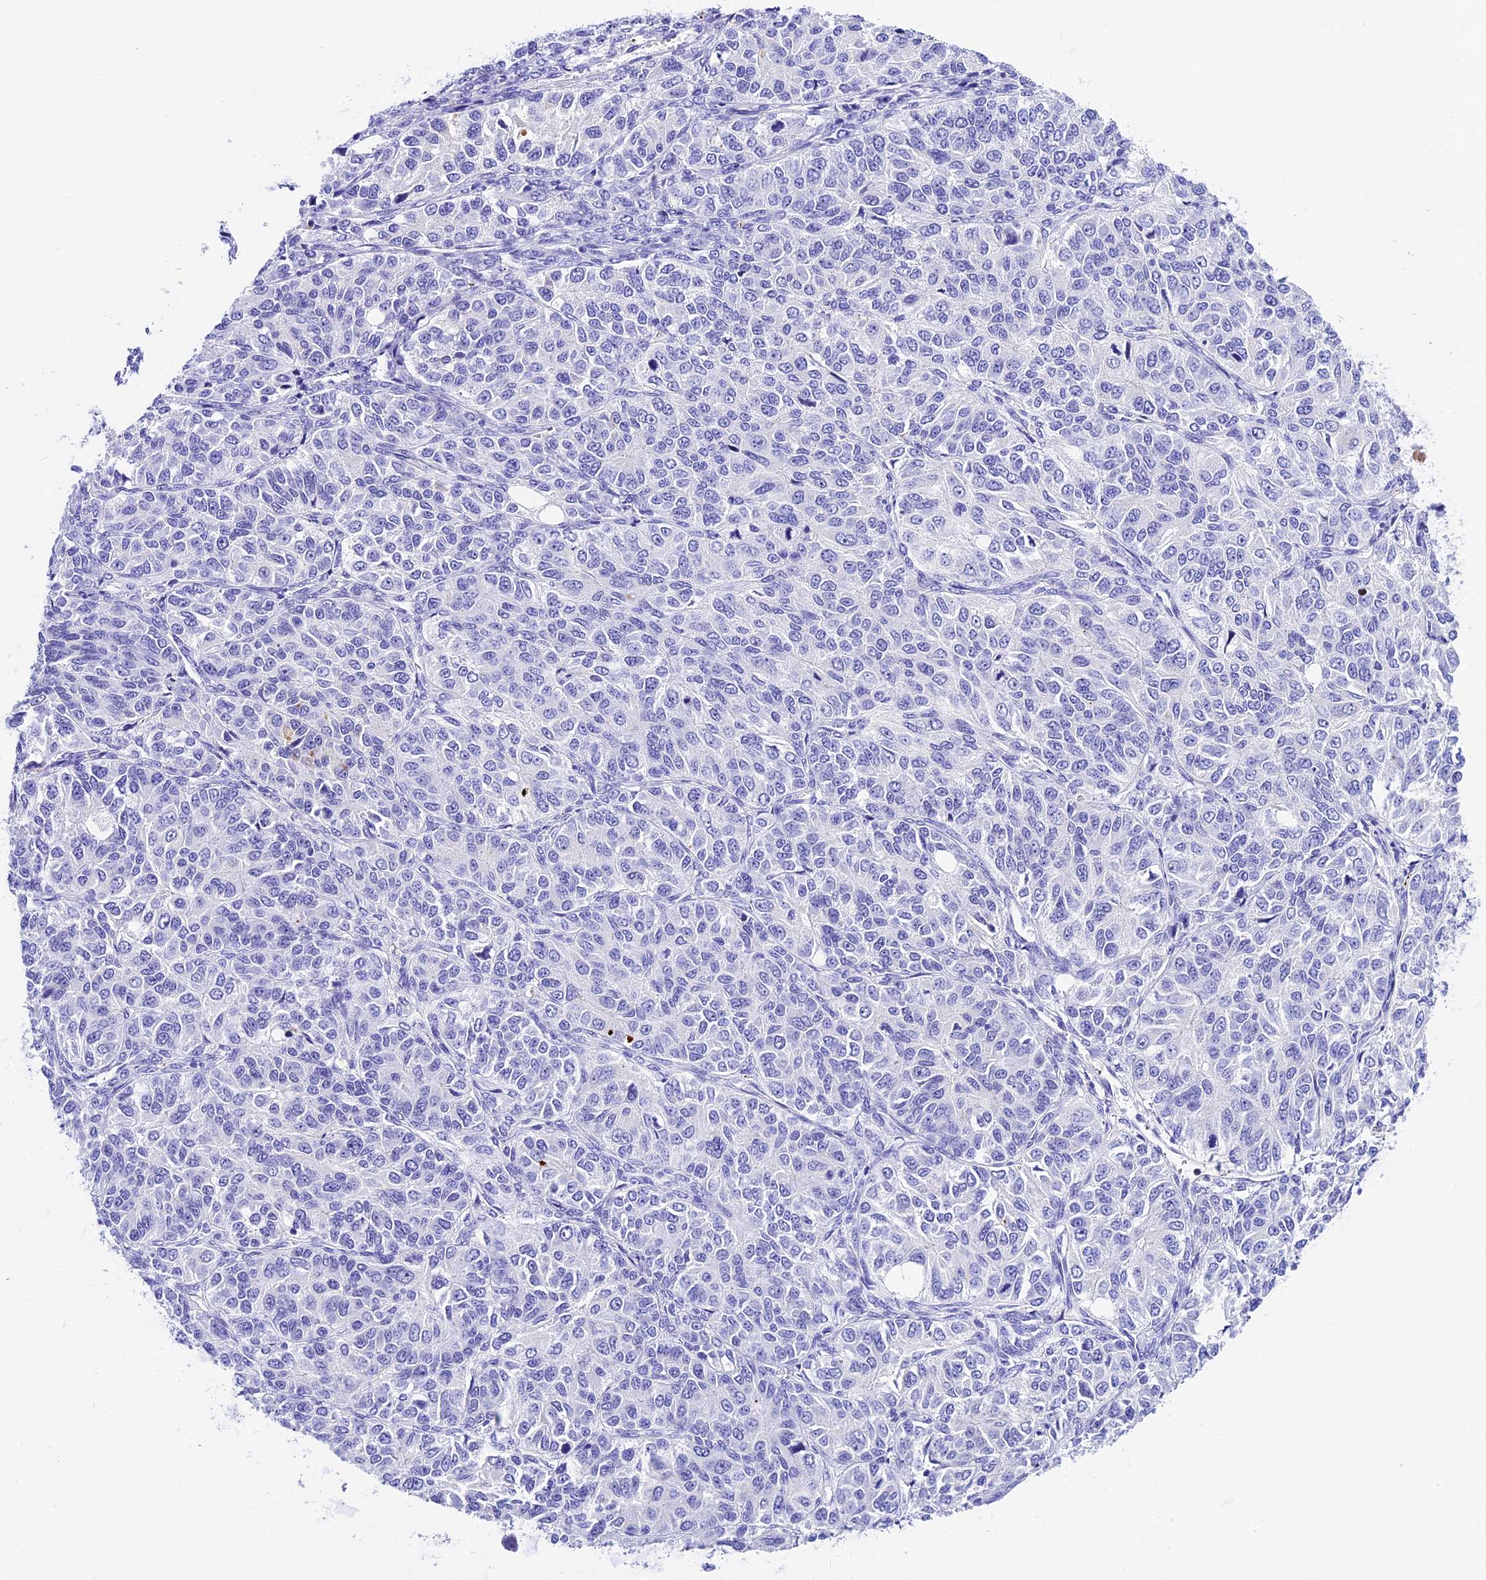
{"staining": {"intensity": "negative", "quantity": "none", "location": "none"}, "tissue": "ovarian cancer", "cell_type": "Tumor cells", "image_type": "cancer", "snomed": [{"axis": "morphology", "description": "Carcinoma, endometroid"}, {"axis": "topography", "description": "Ovary"}], "caption": "An immunohistochemistry (IHC) micrograph of endometroid carcinoma (ovarian) is shown. There is no staining in tumor cells of endometroid carcinoma (ovarian).", "gene": "PSG11", "patient": {"sex": "female", "age": 51}}